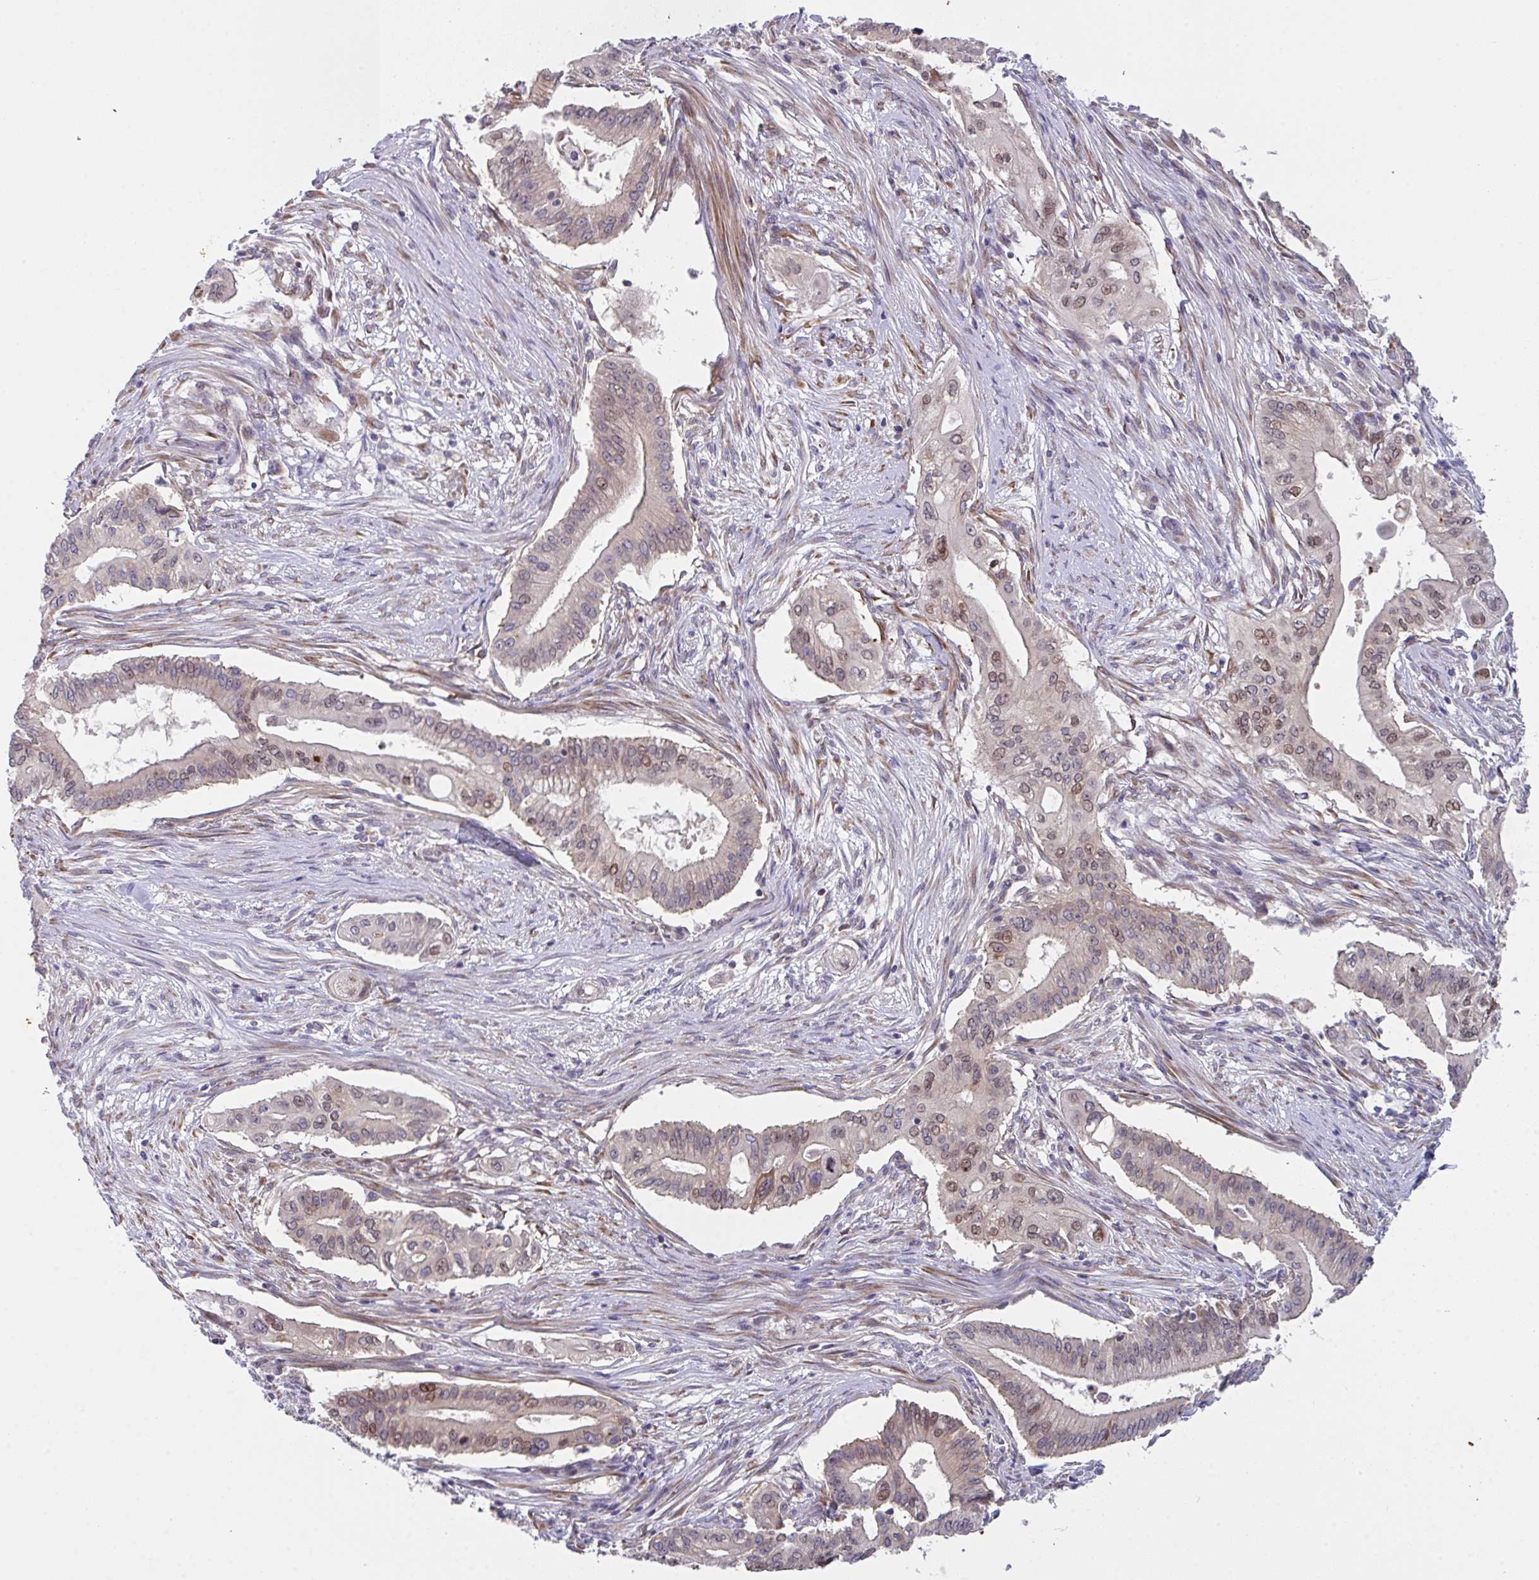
{"staining": {"intensity": "moderate", "quantity": "25%-75%", "location": "nuclear"}, "tissue": "pancreatic cancer", "cell_type": "Tumor cells", "image_type": "cancer", "snomed": [{"axis": "morphology", "description": "Adenocarcinoma, NOS"}, {"axis": "topography", "description": "Pancreas"}], "caption": "Immunohistochemistry (IHC) (DAB (3,3'-diaminobenzidine)) staining of human pancreatic adenocarcinoma demonstrates moderate nuclear protein staining in approximately 25%-75% of tumor cells.", "gene": "RBM18", "patient": {"sex": "female", "age": 68}}